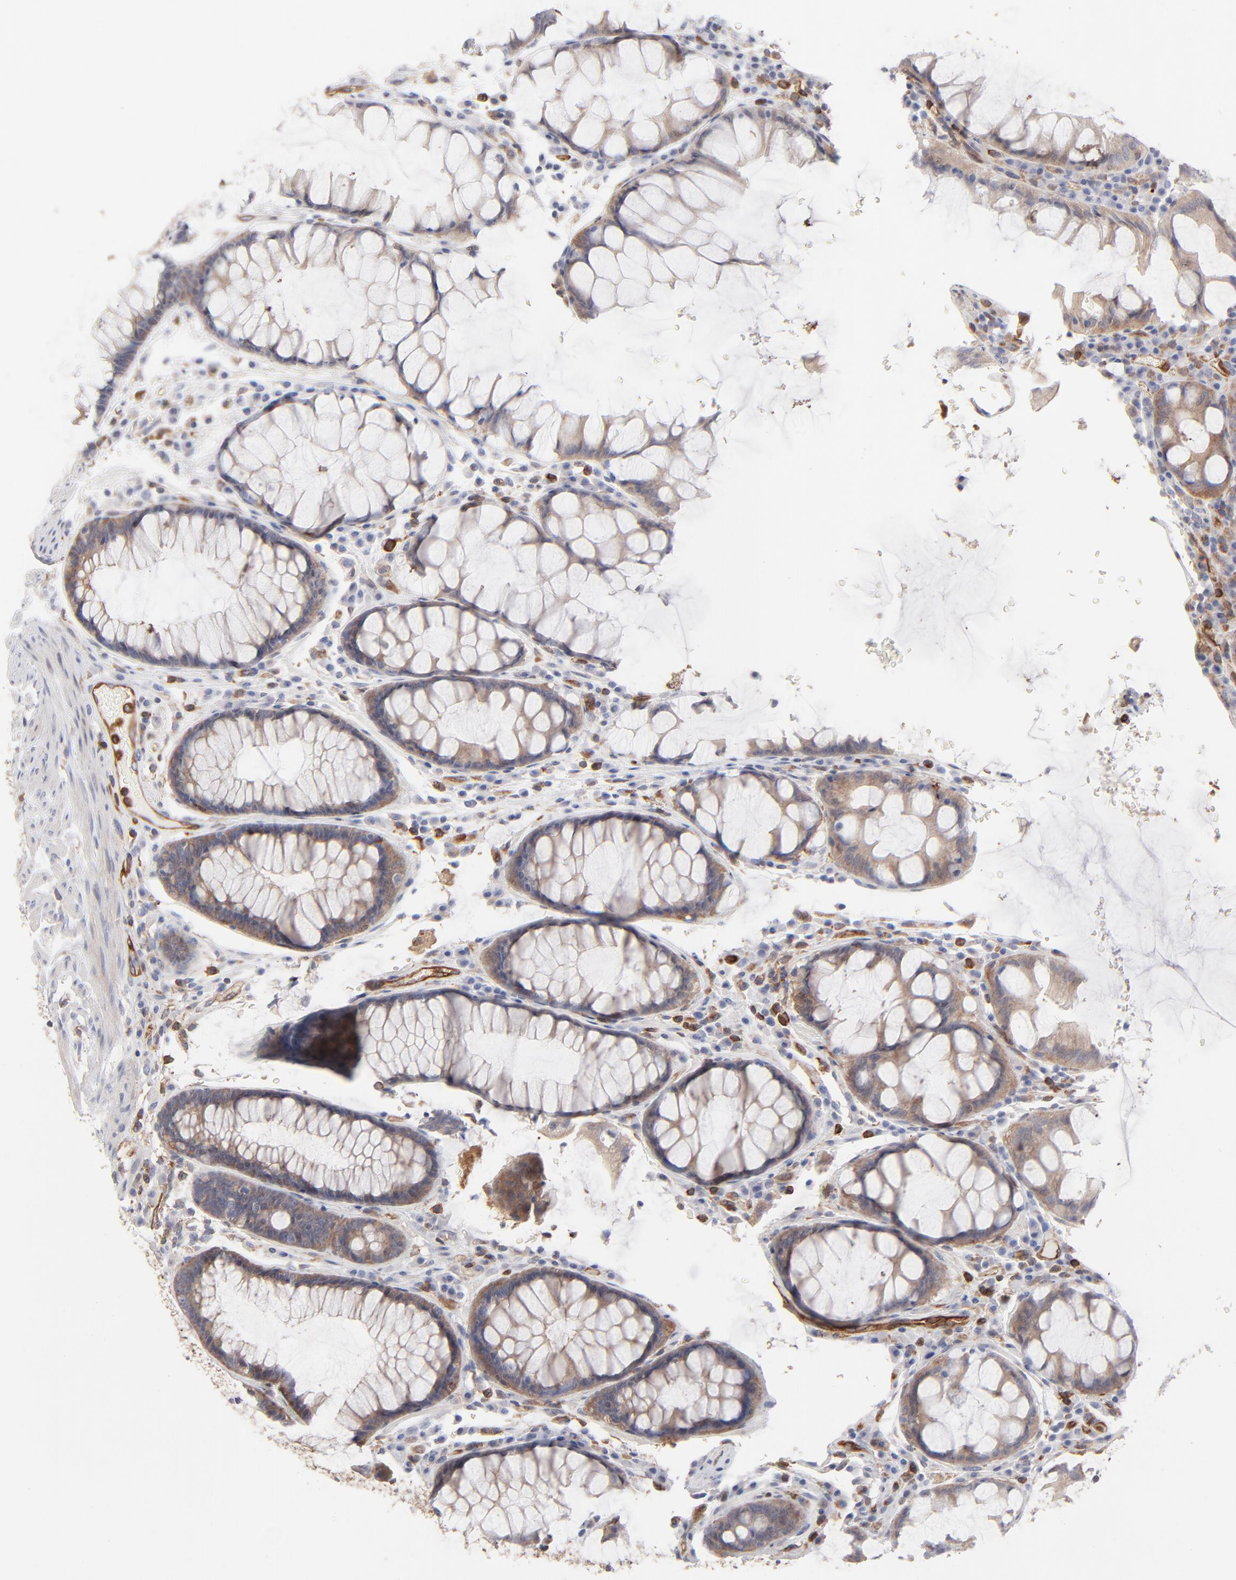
{"staining": {"intensity": "weak", "quantity": ">75%", "location": "cytoplasmic/membranous"}, "tissue": "colorectal cancer", "cell_type": "Tumor cells", "image_type": "cancer", "snomed": [{"axis": "morphology", "description": "Normal tissue, NOS"}, {"axis": "morphology", "description": "Adenocarcinoma, NOS"}, {"axis": "topography", "description": "Colon"}], "caption": "Weak cytoplasmic/membranous protein positivity is identified in approximately >75% of tumor cells in colorectal adenocarcinoma.", "gene": "PXN", "patient": {"sex": "female", "age": 78}}